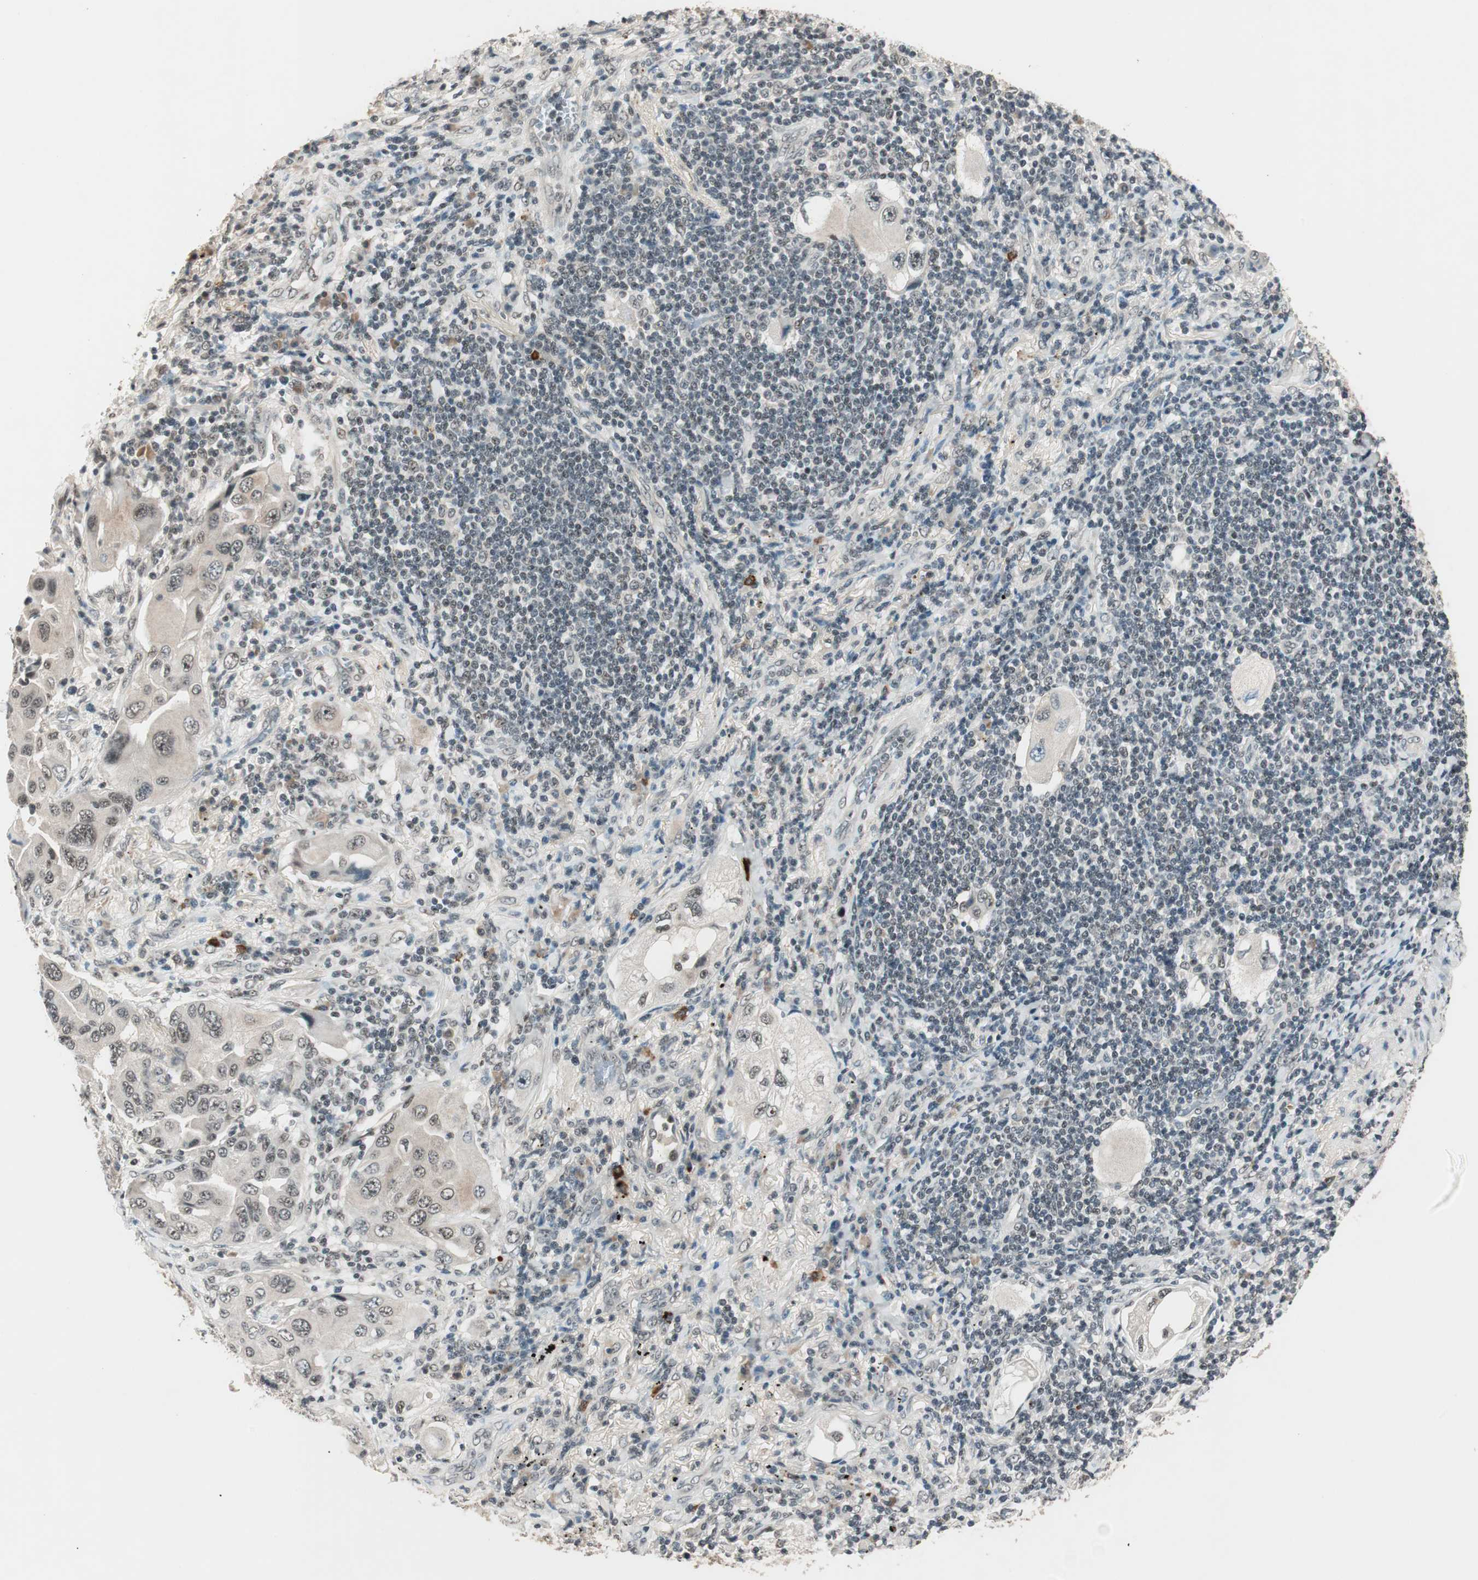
{"staining": {"intensity": "weak", "quantity": "<25%", "location": "nuclear"}, "tissue": "lung cancer", "cell_type": "Tumor cells", "image_type": "cancer", "snomed": [{"axis": "morphology", "description": "Adenocarcinoma, NOS"}, {"axis": "topography", "description": "Lung"}], "caption": "Immunohistochemistry (IHC) micrograph of adenocarcinoma (lung) stained for a protein (brown), which demonstrates no positivity in tumor cells.", "gene": "NFRKB", "patient": {"sex": "female", "age": 65}}